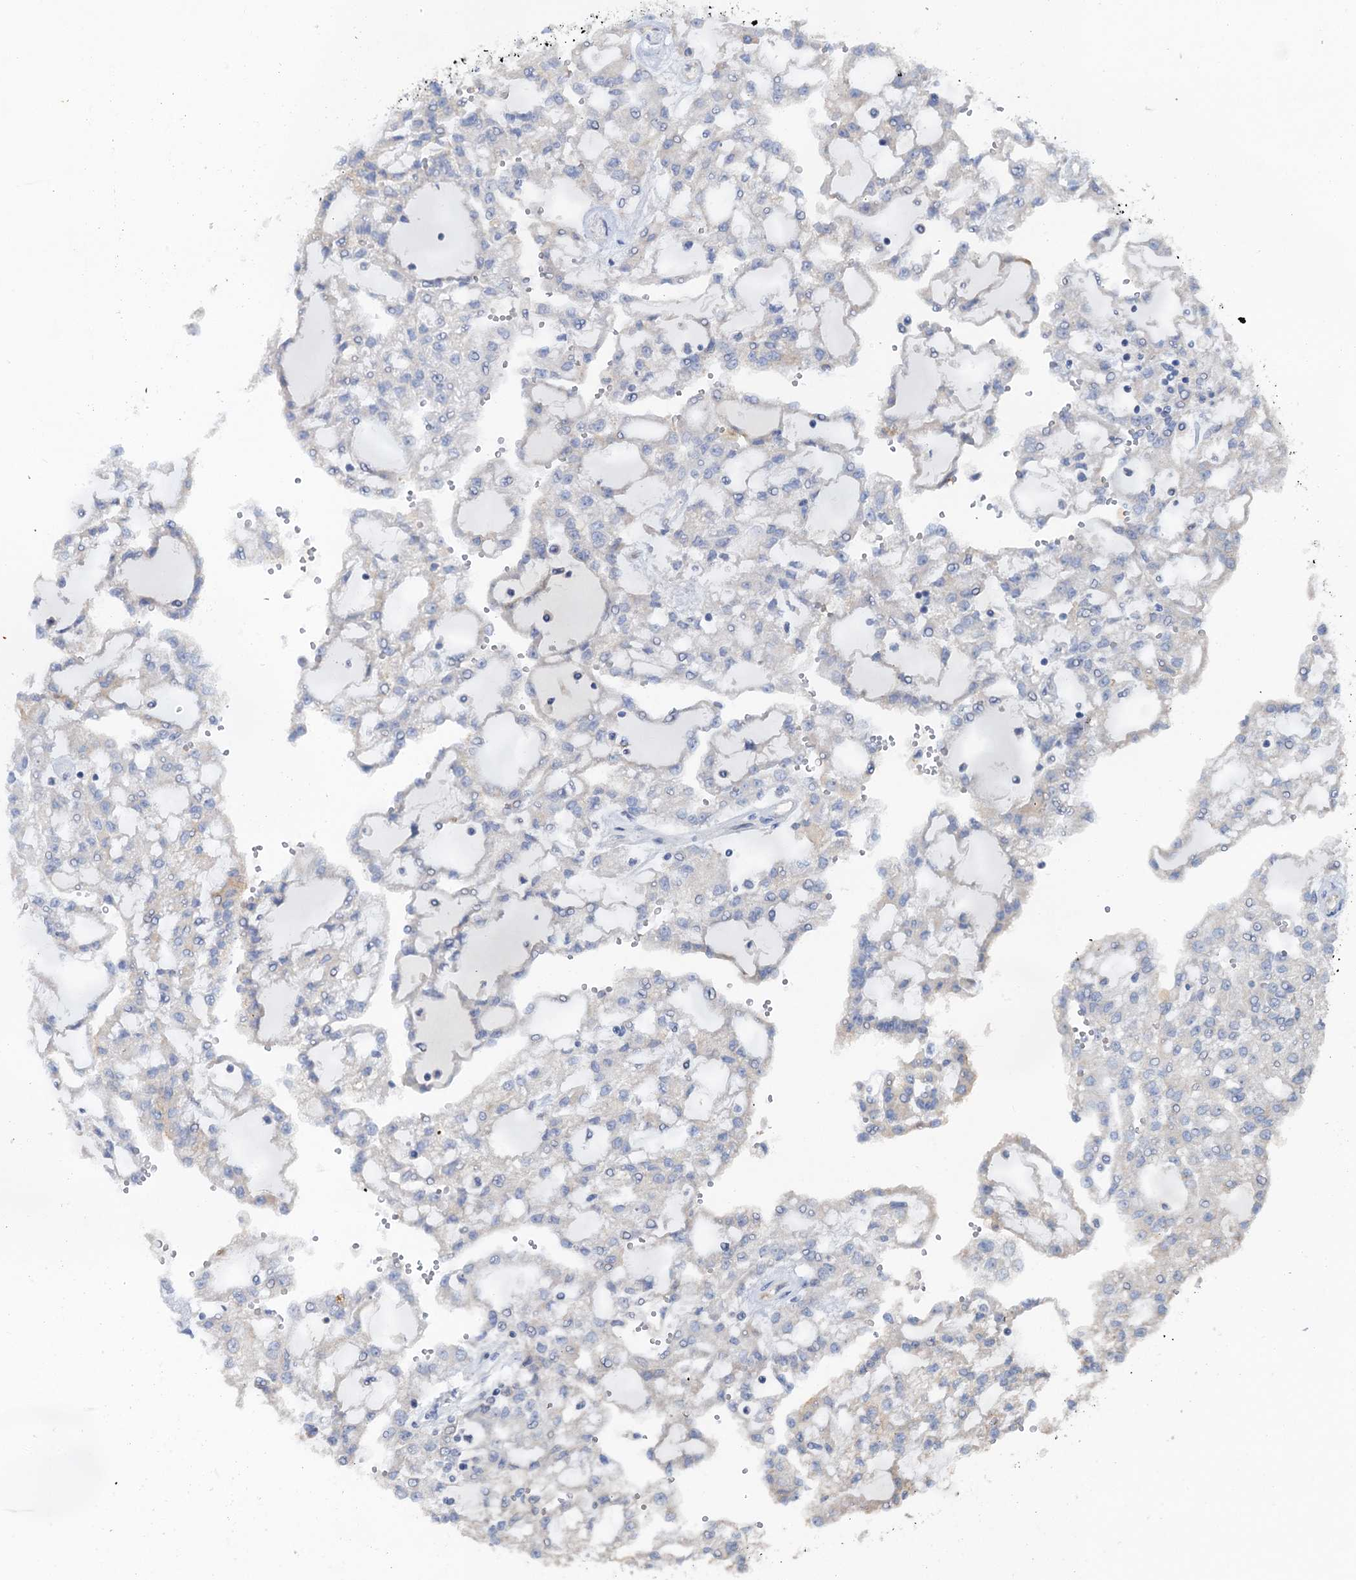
{"staining": {"intensity": "negative", "quantity": "none", "location": "none"}, "tissue": "renal cancer", "cell_type": "Tumor cells", "image_type": "cancer", "snomed": [{"axis": "morphology", "description": "Adenocarcinoma, NOS"}, {"axis": "topography", "description": "Kidney"}], "caption": "There is no significant expression in tumor cells of renal adenocarcinoma.", "gene": "PLLP", "patient": {"sex": "male", "age": 63}}